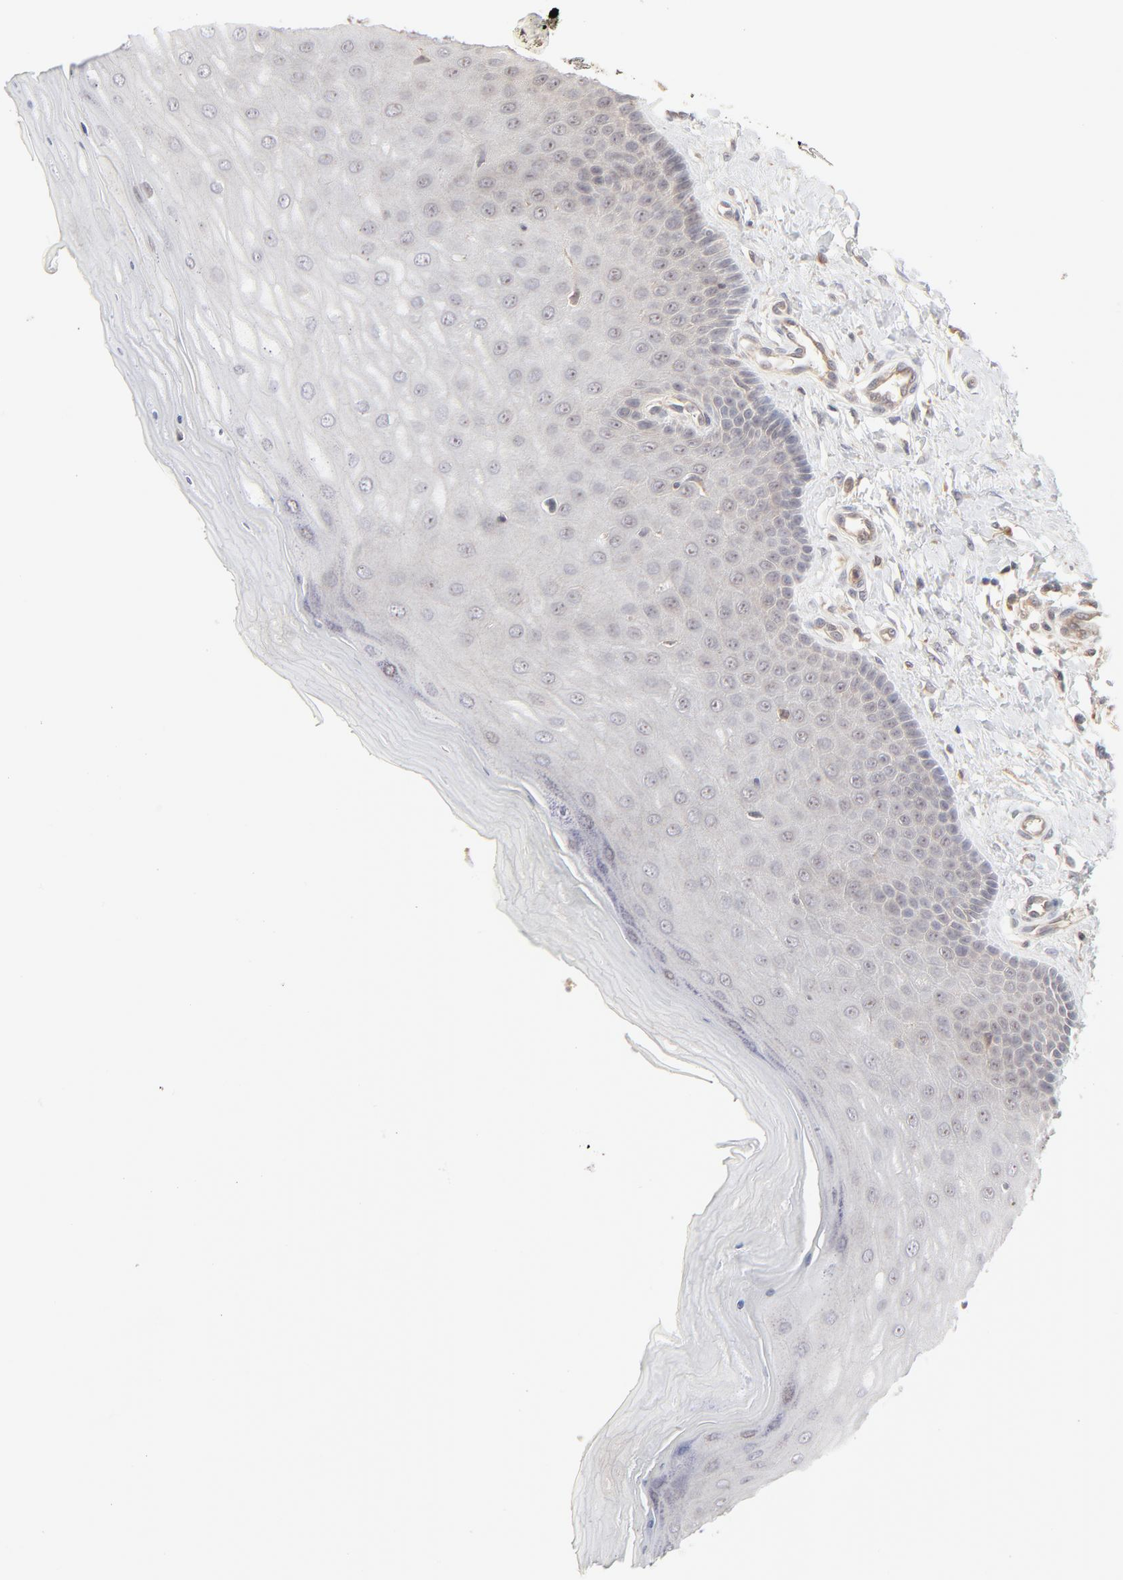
{"staining": {"intensity": "moderate", "quantity": ">75%", "location": "cytoplasmic/membranous"}, "tissue": "cervix", "cell_type": "Glandular cells", "image_type": "normal", "snomed": [{"axis": "morphology", "description": "Normal tissue, NOS"}, {"axis": "topography", "description": "Cervix"}], "caption": "IHC image of benign human cervix stained for a protein (brown), which exhibits medium levels of moderate cytoplasmic/membranous positivity in approximately >75% of glandular cells.", "gene": "RAB5C", "patient": {"sex": "female", "age": 55}}